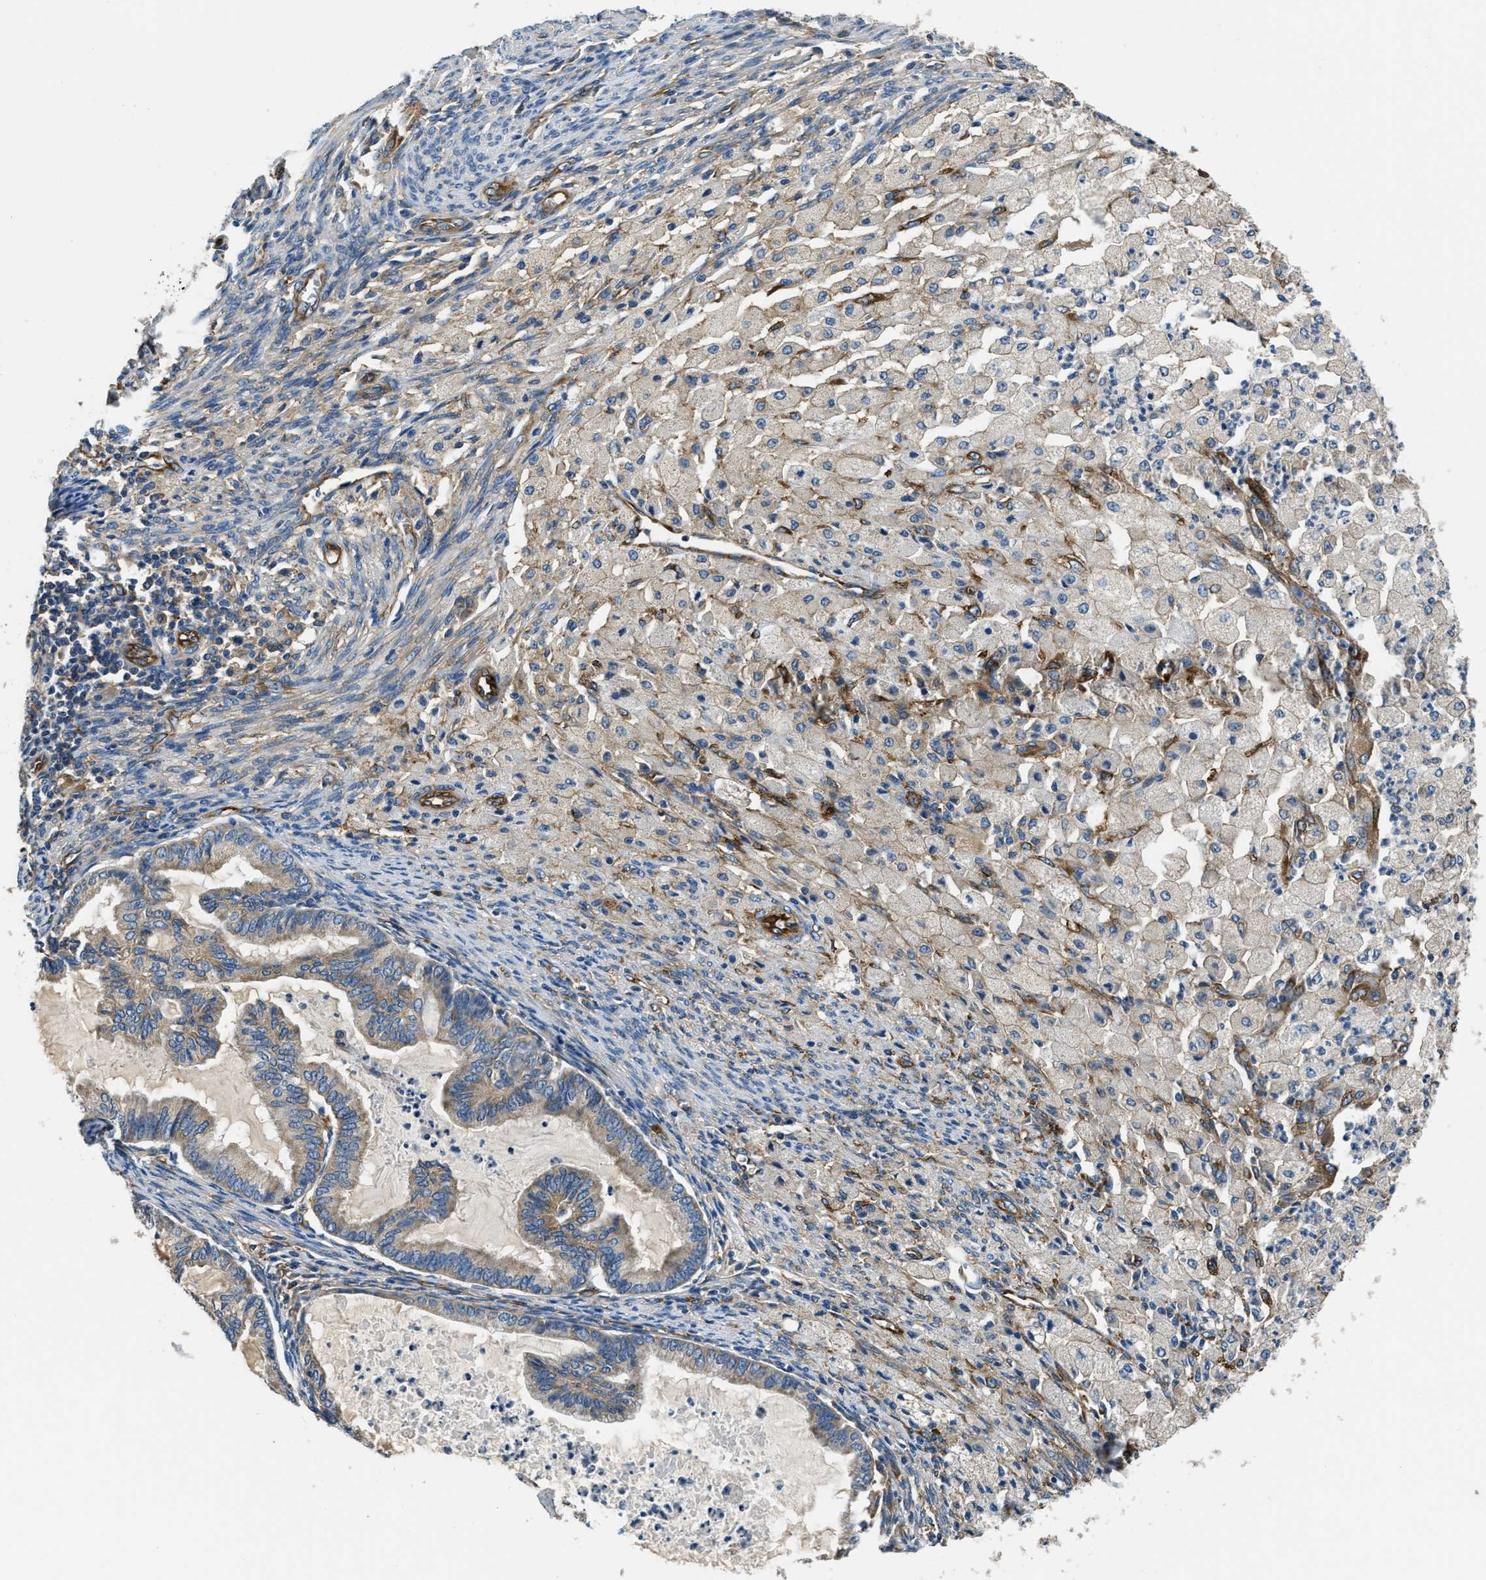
{"staining": {"intensity": "weak", "quantity": "25%-75%", "location": "cytoplasmic/membranous"}, "tissue": "cervical cancer", "cell_type": "Tumor cells", "image_type": "cancer", "snomed": [{"axis": "morphology", "description": "Normal tissue, NOS"}, {"axis": "morphology", "description": "Adenocarcinoma, NOS"}, {"axis": "topography", "description": "Cervix"}, {"axis": "topography", "description": "Endometrium"}], "caption": "Weak cytoplasmic/membranous protein staining is present in approximately 25%-75% of tumor cells in cervical adenocarcinoma. The staining was performed using DAB (3,3'-diaminobenzidine) to visualize the protein expression in brown, while the nuclei were stained in blue with hematoxylin (Magnification: 20x).", "gene": "EEA1", "patient": {"sex": "female", "age": 86}}